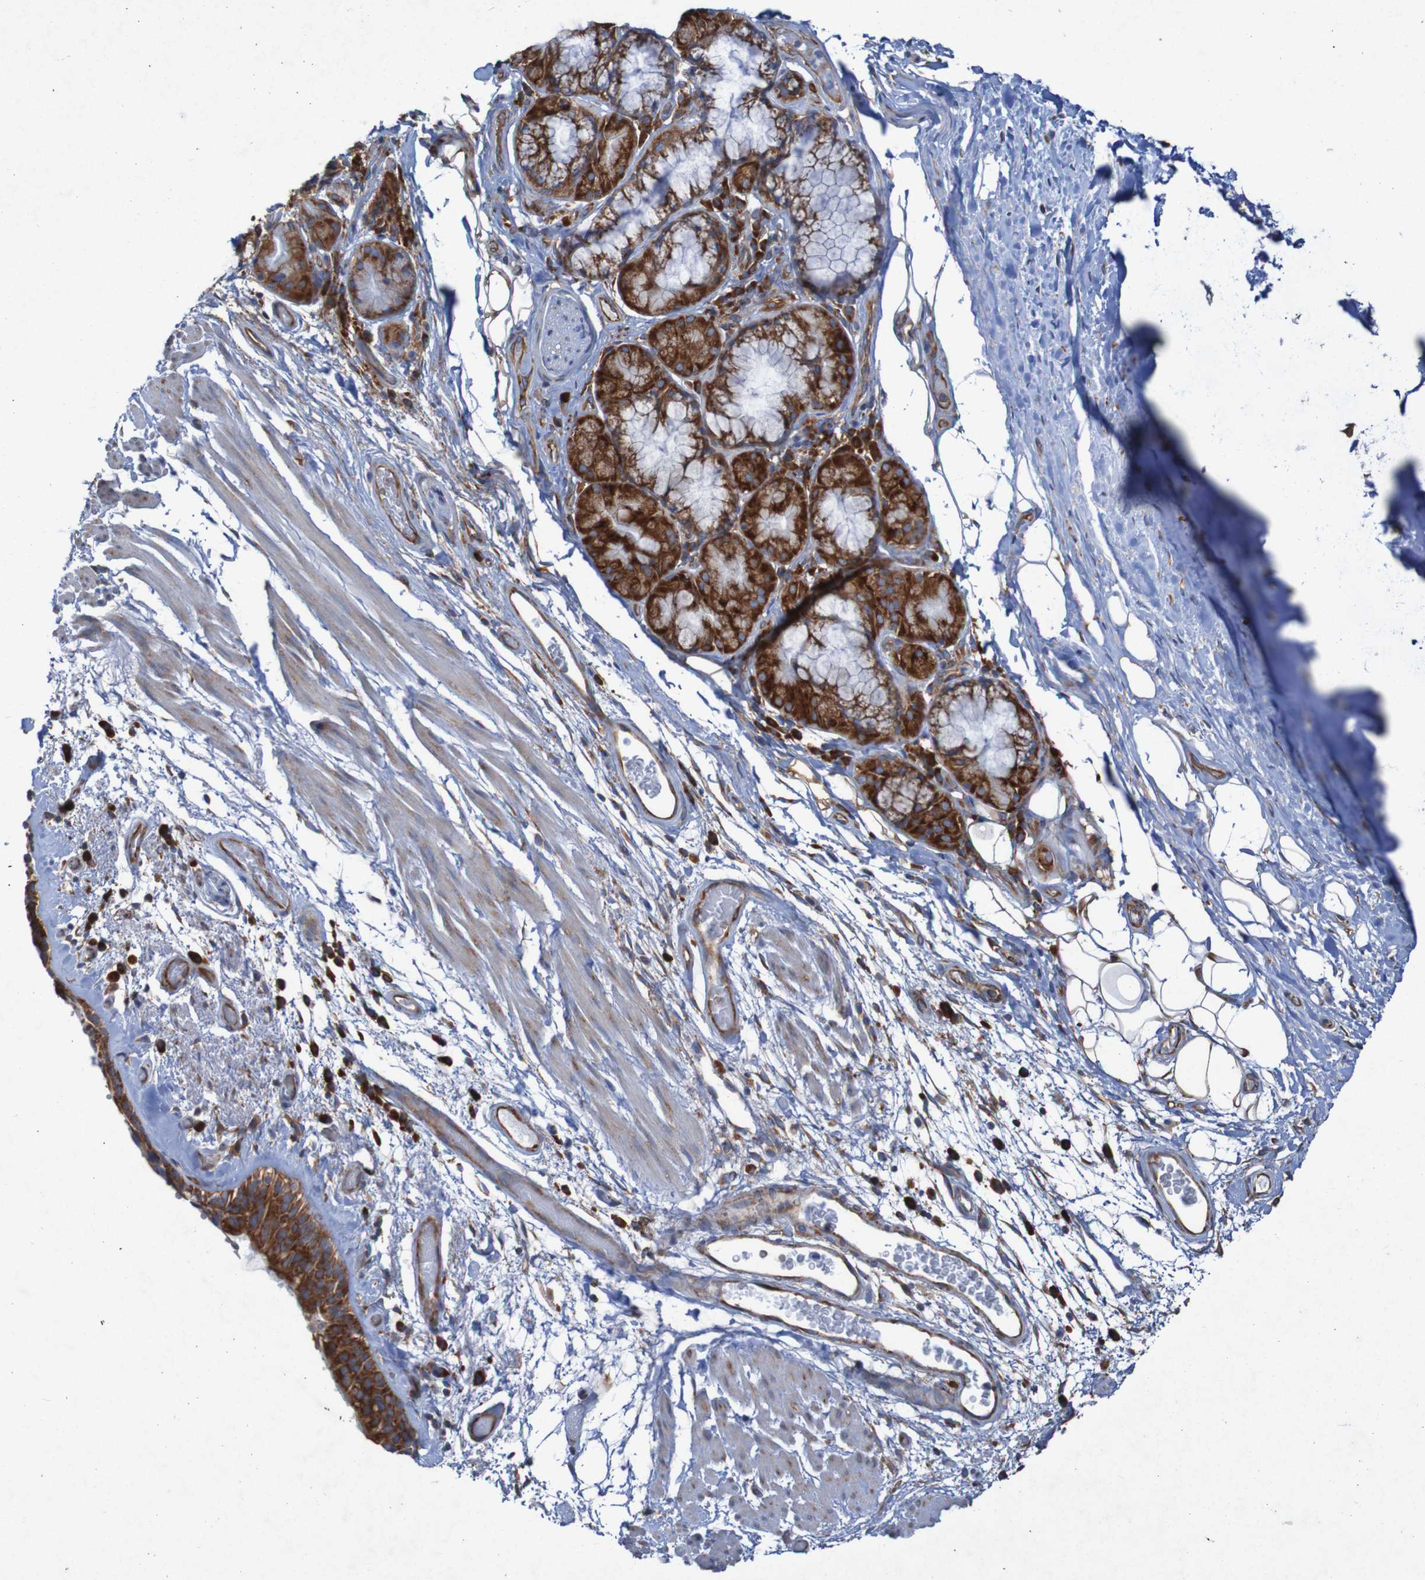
{"staining": {"intensity": "moderate", "quantity": ">75%", "location": "cytoplasmic/membranous"}, "tissue": "bronchus", "cell_type": "Respiratory epithelial cells", "image_type": "normal", "snomed": [{"axis": "morphology", "description": "Normal tissue, NOS"}, {"axis": "morphology", "description": "Adenocarcinoma, NOS"}, {"axis": "topography", "description": "Bronchus"}, {"axis": "topography", "description": "Lung"}], "caption": "IHC histopathology image of normal bronchus: bronchus stained using immunohistochemistry (IHC) shows medium levels of moderate protein expression localized specifically in the cytoplasmic/membranous of respiratory epithelial cells, appearing as a cytoplasmic/membranous brown color.", "gene": "RPL10L", "patient": {"sex": "female", "age": 54}}